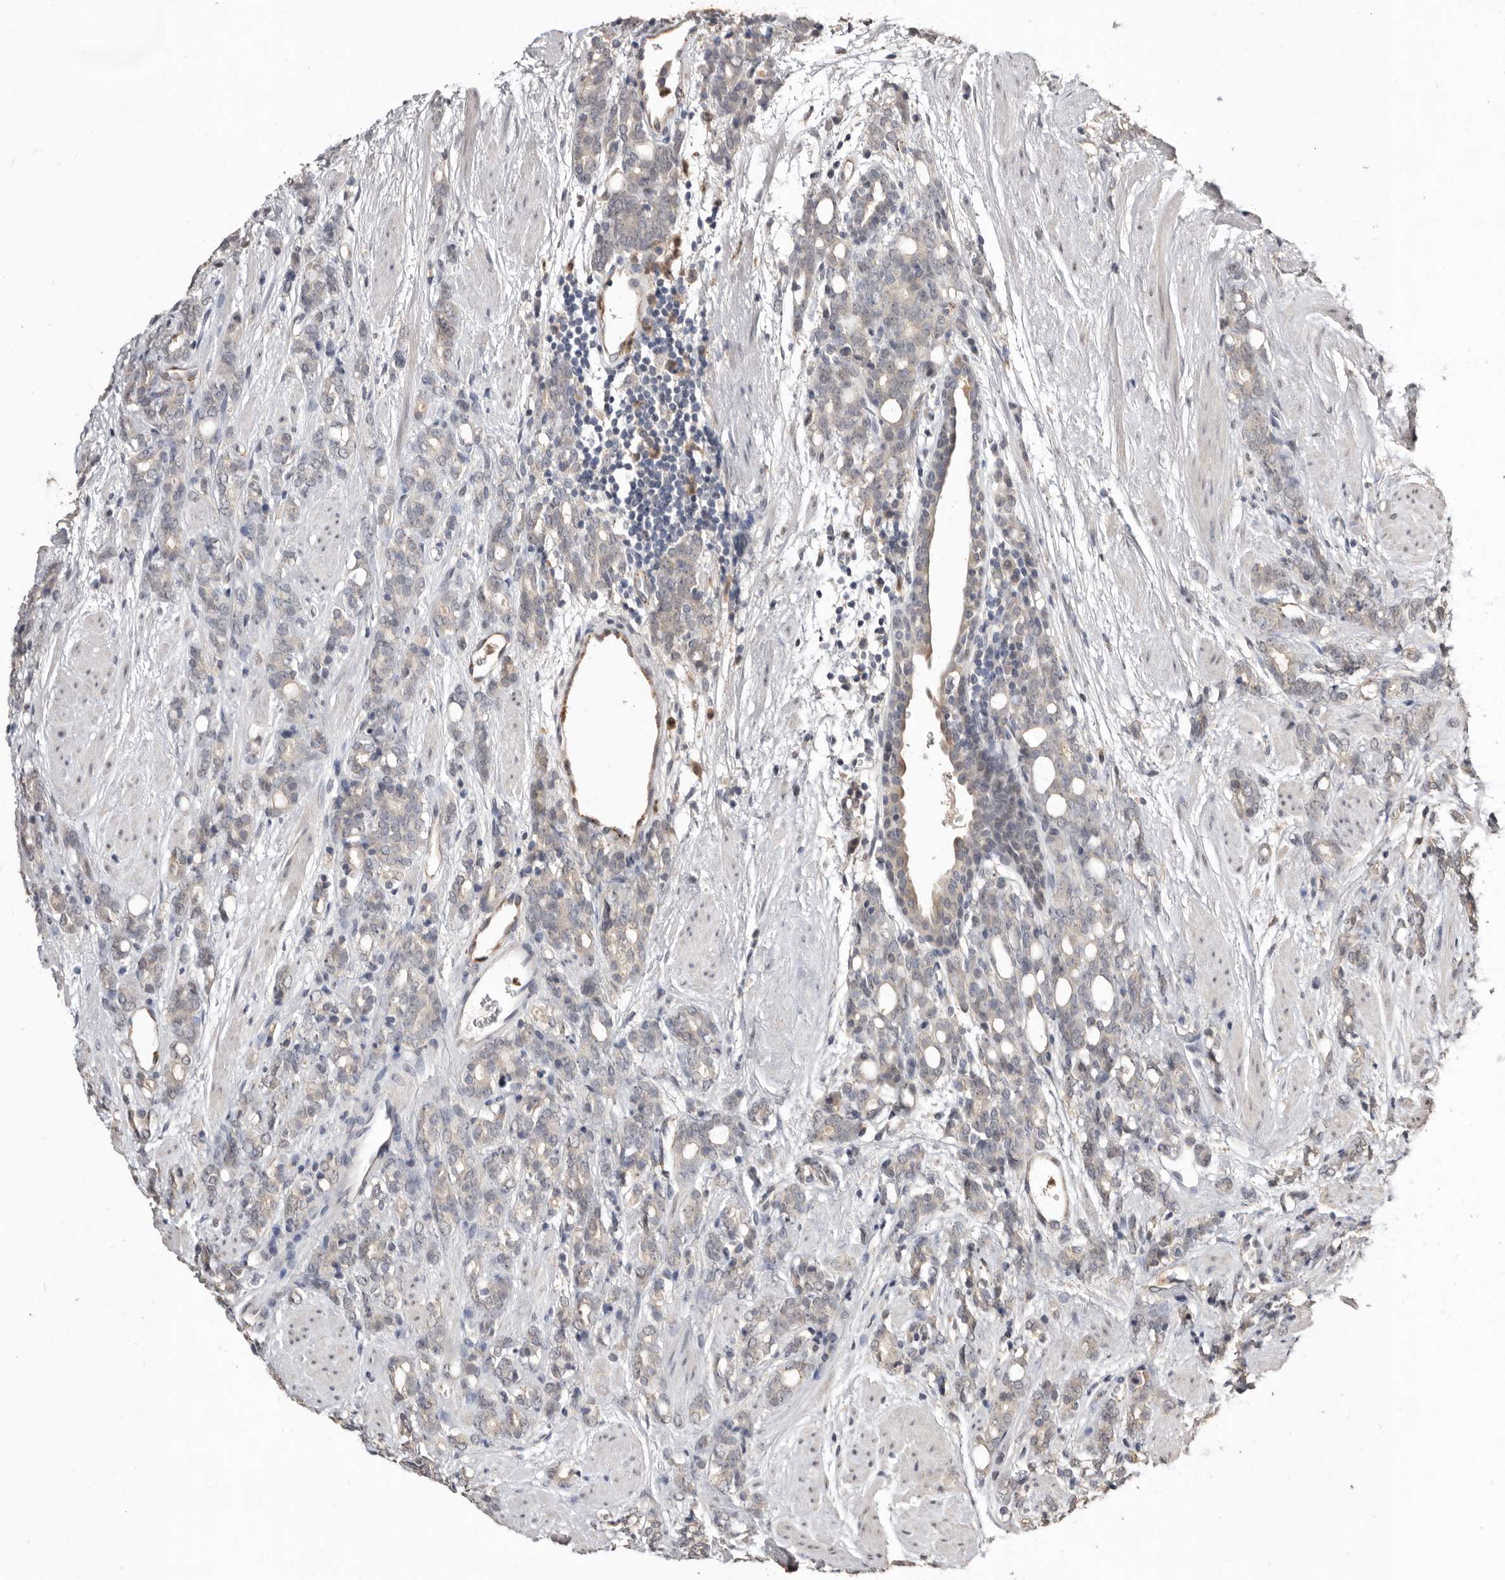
{"staining": {"intensity": "negative", "quantity": "none", "location": "none"}, "tissue": "prostate cancer", "cell_type": "Tumor cells", "image_type": "cancer", "snomed": [{"axis": "morphology", "description": "Adenocarcinoma, High grade"}, {"axis": "topography", "description": "Prostate"}], "caption": "A high-resolution micrograph shows immunohistochemistry (IHC) staining of prostate cancer (high-grade adenocarcinoma), which displays no significant expression in tumor cells. (DAB immunohistochemistry, high magnification).", "gene": "SULT1E1", "patient": {"sex": "male", "age": 62}}